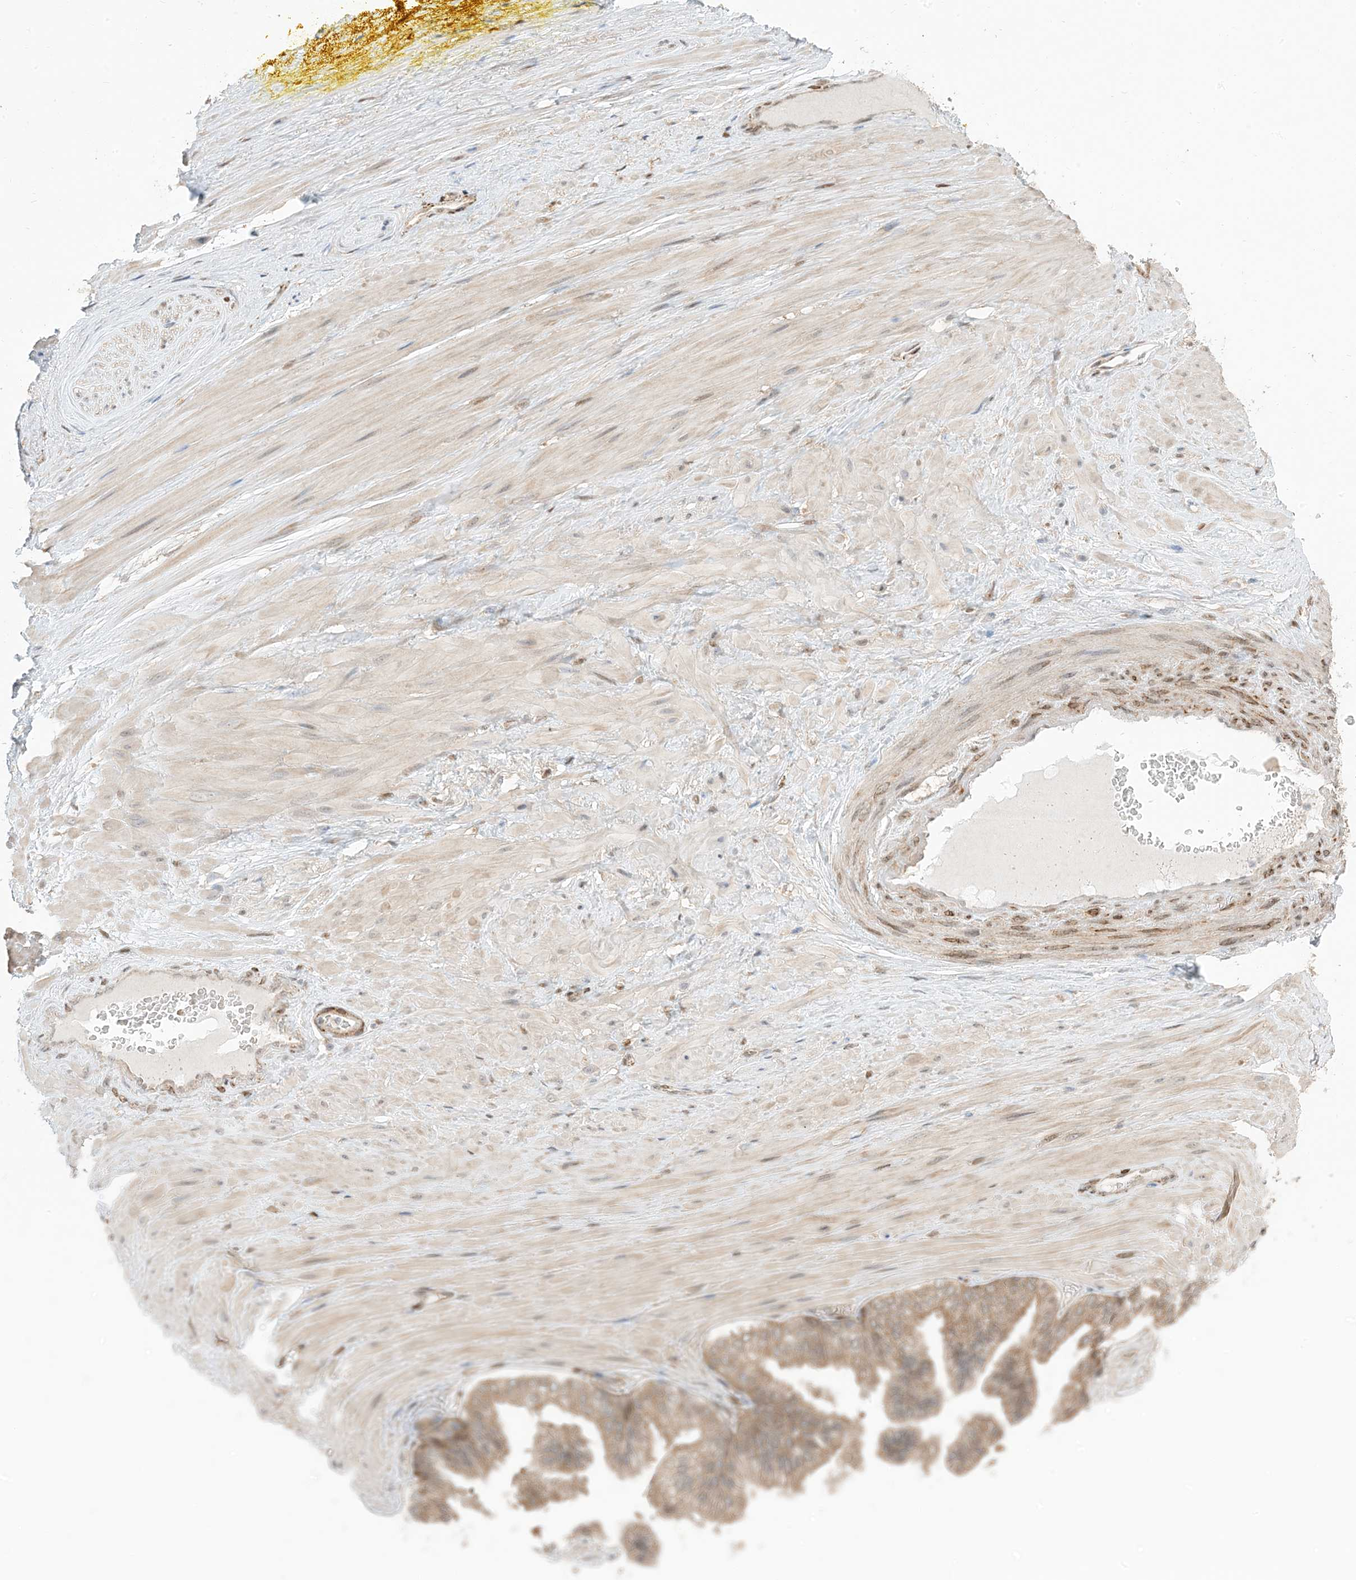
{"staining": {"intensity": "negative", "quantity": "none", "location": "none"}, "tissue": "adipose tissue", "cell_type": "Adipocytes", "image_type": "normal", "snomed": [{"axis": "morphology", "description": "Normal tissue, NOS"}, {"axis": "morphology", "description": "Adenocarcinoma, Low grade"}, {"axis": "topography", "description": "Prostate"}, {"axis": "topography", "description": "Peripheral nerve tissue"}], "caption": "Adipocytes show no significant expression in normal adipose tissue. Brightfield microscopy of immunohistochemistry (IHC) stained with DAB (3,3'-diaminobenzidine) (brown) and hematoxylin (blue), captured at high magnification.", "gene": "RIN1", "patient": {"sex": "male", "age": 63}}